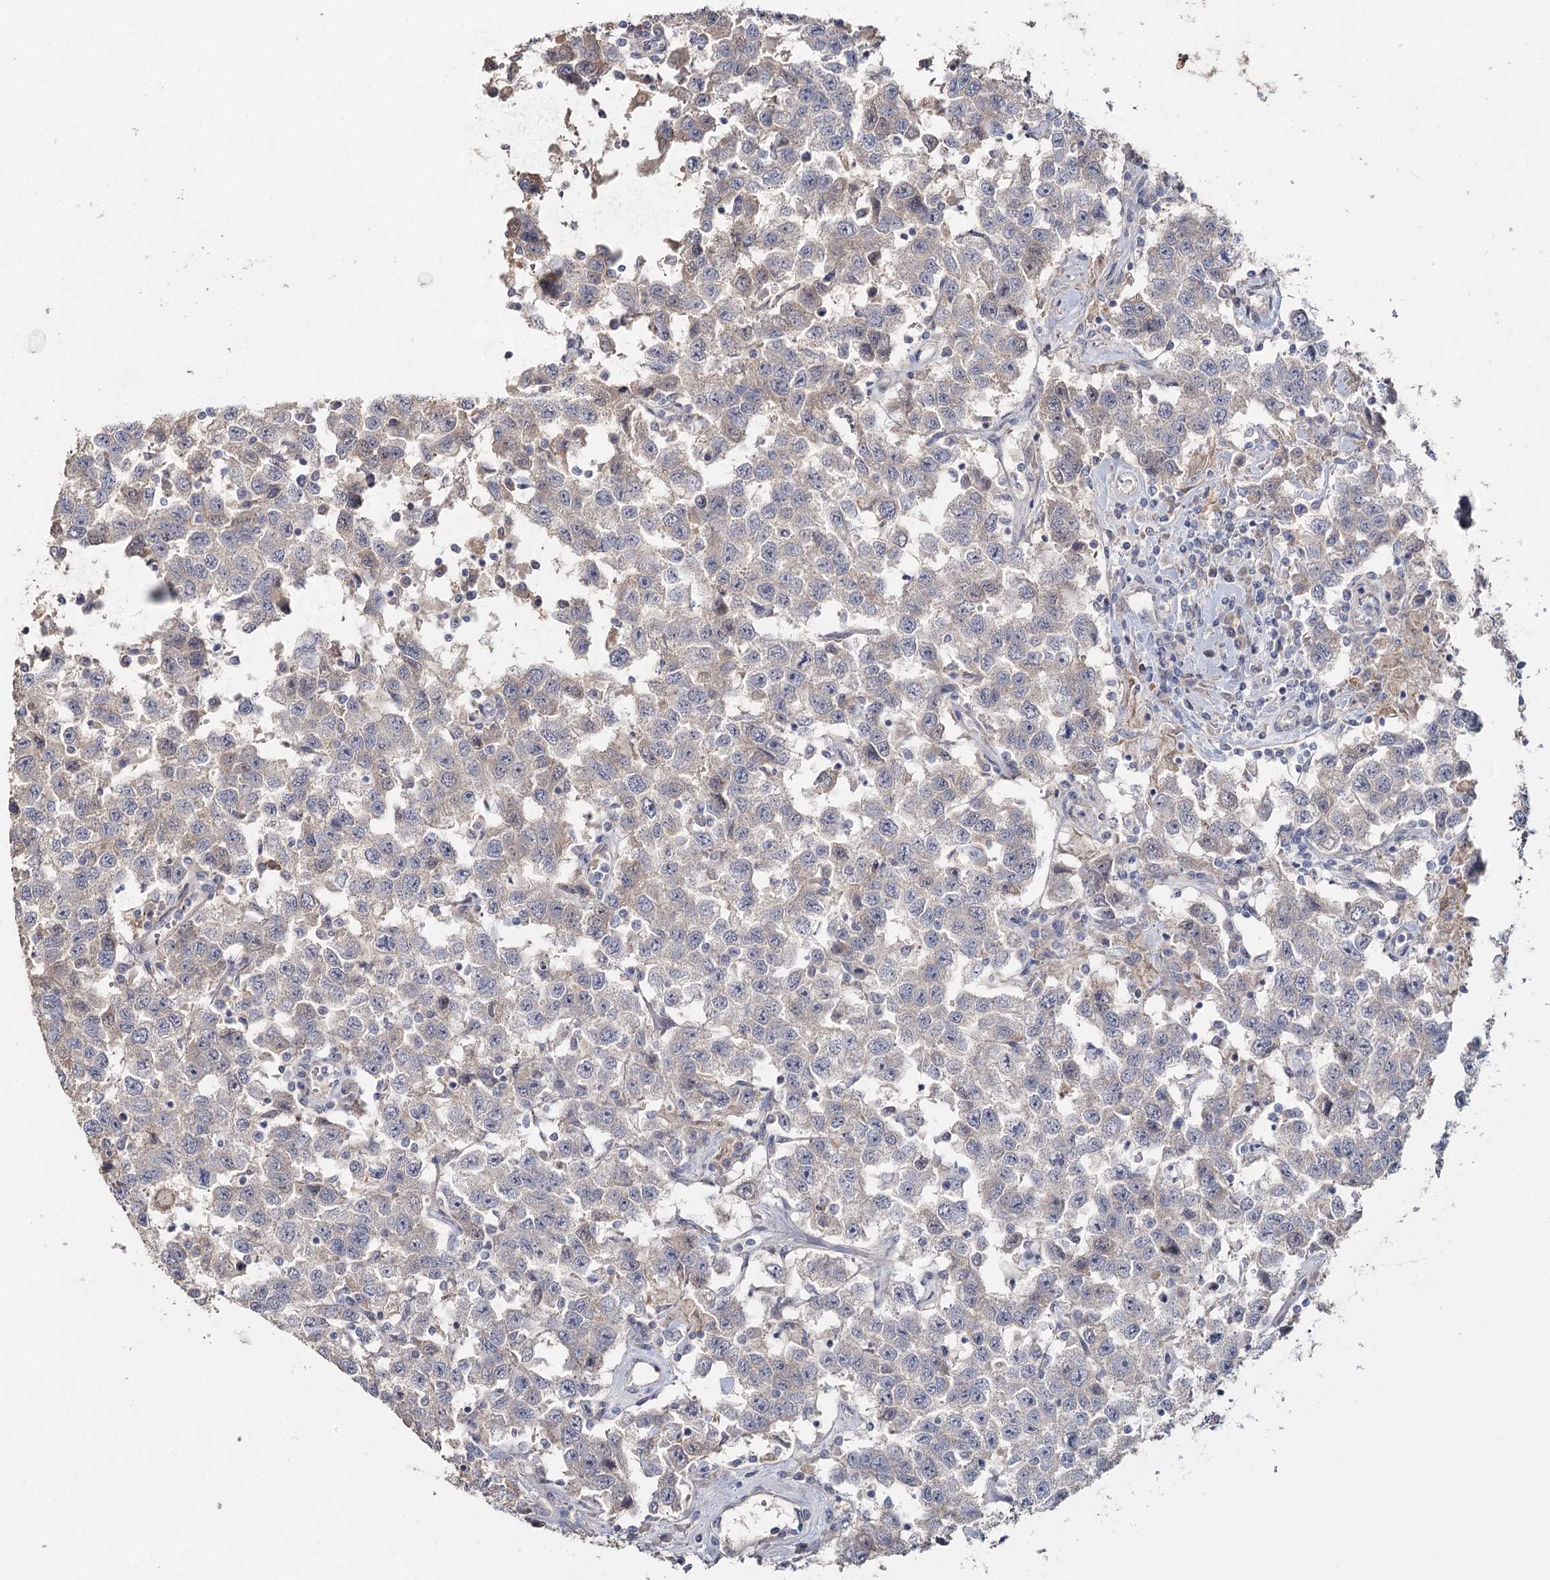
{"staining": {"intensity": "negative", "quantity": "none", "location": "none"}, "tissue": "testis cancer", "cell_type": "Tumor cells", "image_type": "cancer", "snomed": [{"axis": "morphology", "description": "Seminoma, NOS"}, {"axis": "topography", "description": "Testis"}], "caption": "Immunohistochemistry photomicrograph of human testis cancer (seminoma) stained for a protein (brown), which displays no positivity in tumor cells.", "gene": "ANGPTL5", "patient": {"sex": "male", "age": 41}}